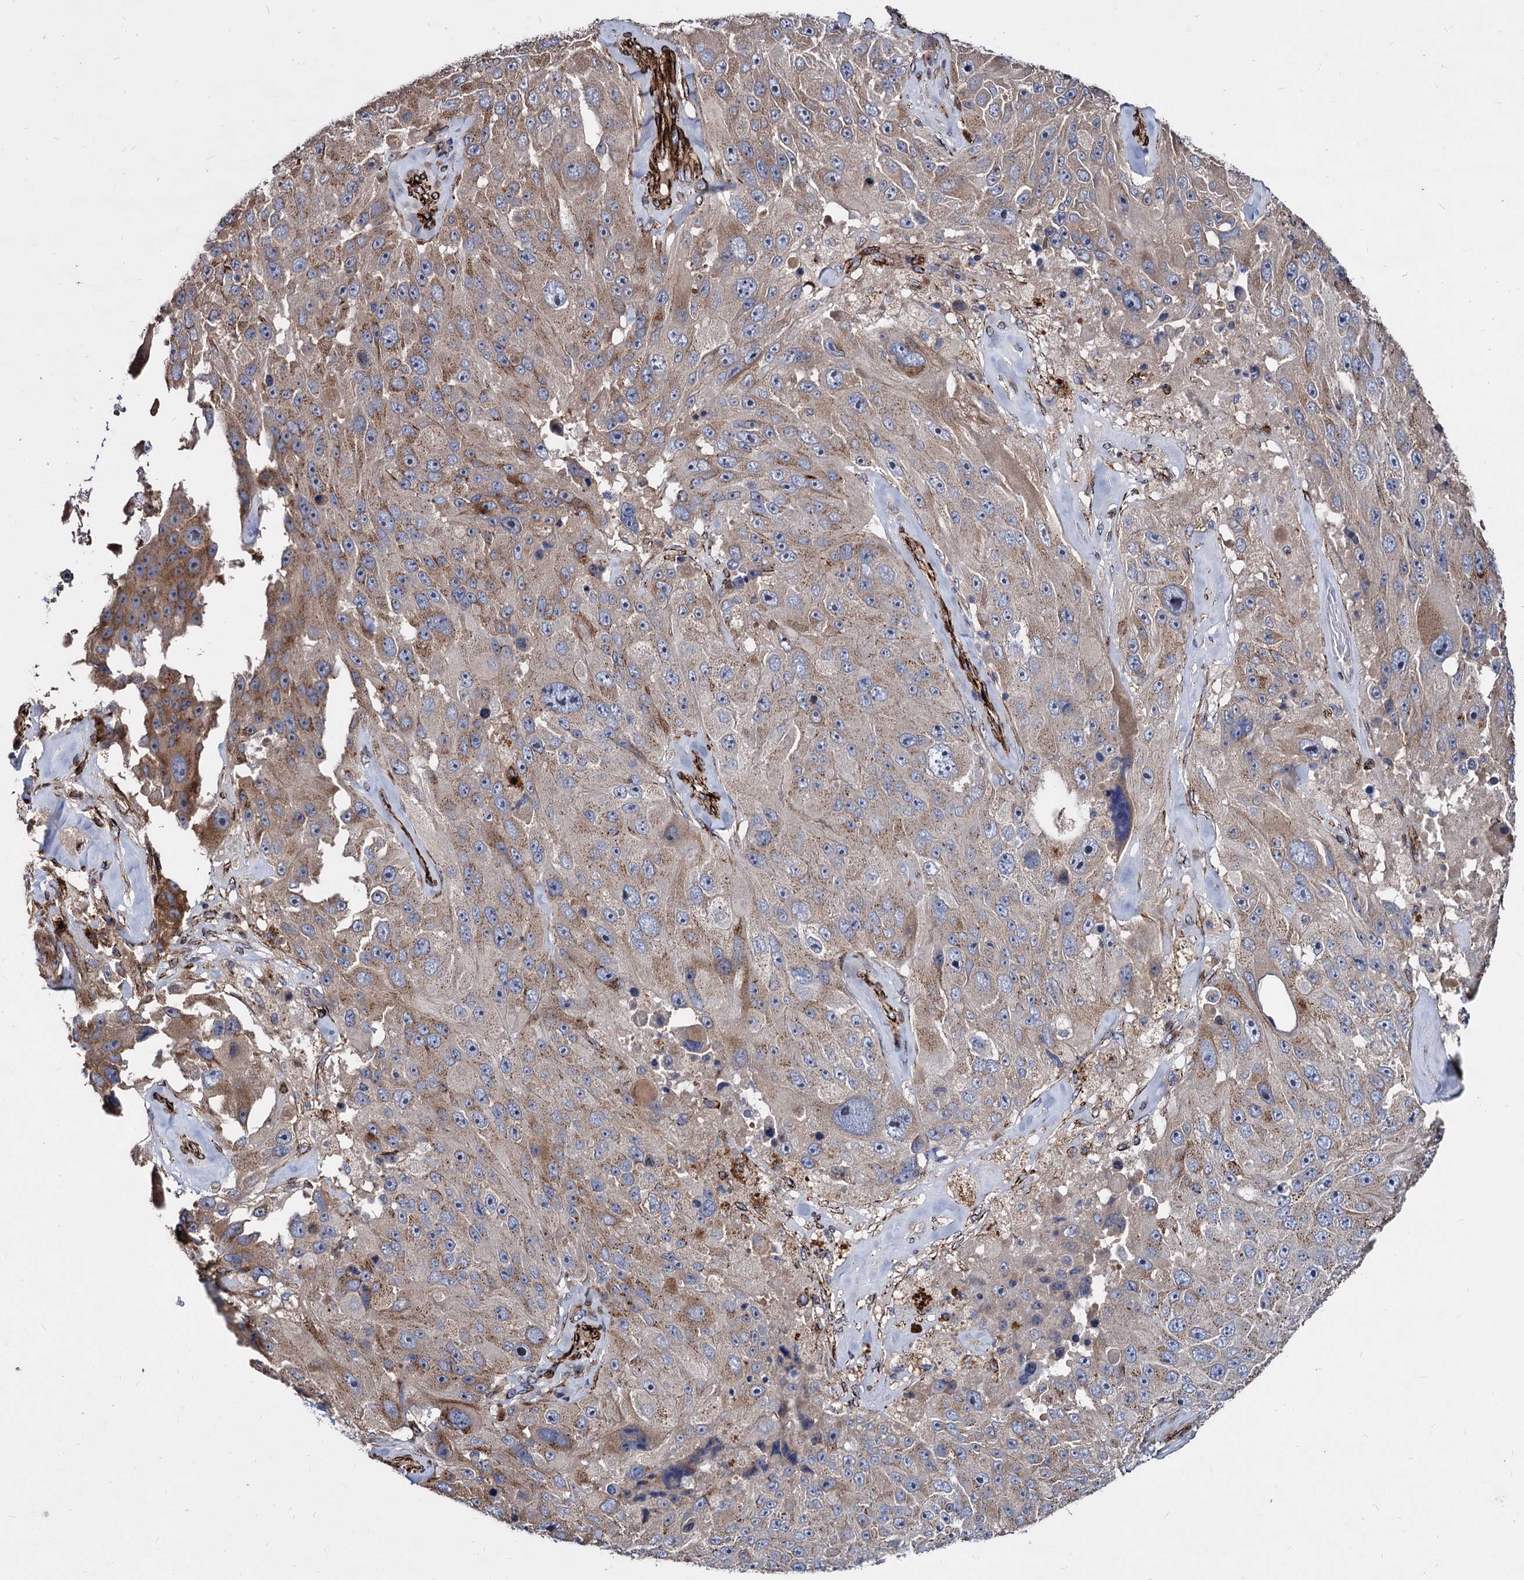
{"staining": {"intensity": "moderate", "quantity": "25%-75%", "location": "cytoplasmic/membranous"}, "tissue": "melanoma", "cell_type": "Tumor cells", "image_type": "cancer", "snomed": [{"axis": "morphology", "description": "Malignant melanoma, Metastatic site"}, {"axis": "topography", "description": "Lymph node"}], "caption": "Protein expression analysis of human melanoma reveals moderate cytoplasmic/membranous positivity in about 25%-75% of tumor cells.", "gene": "WDR11", "patient": {"sex": "male", "age": 62}}